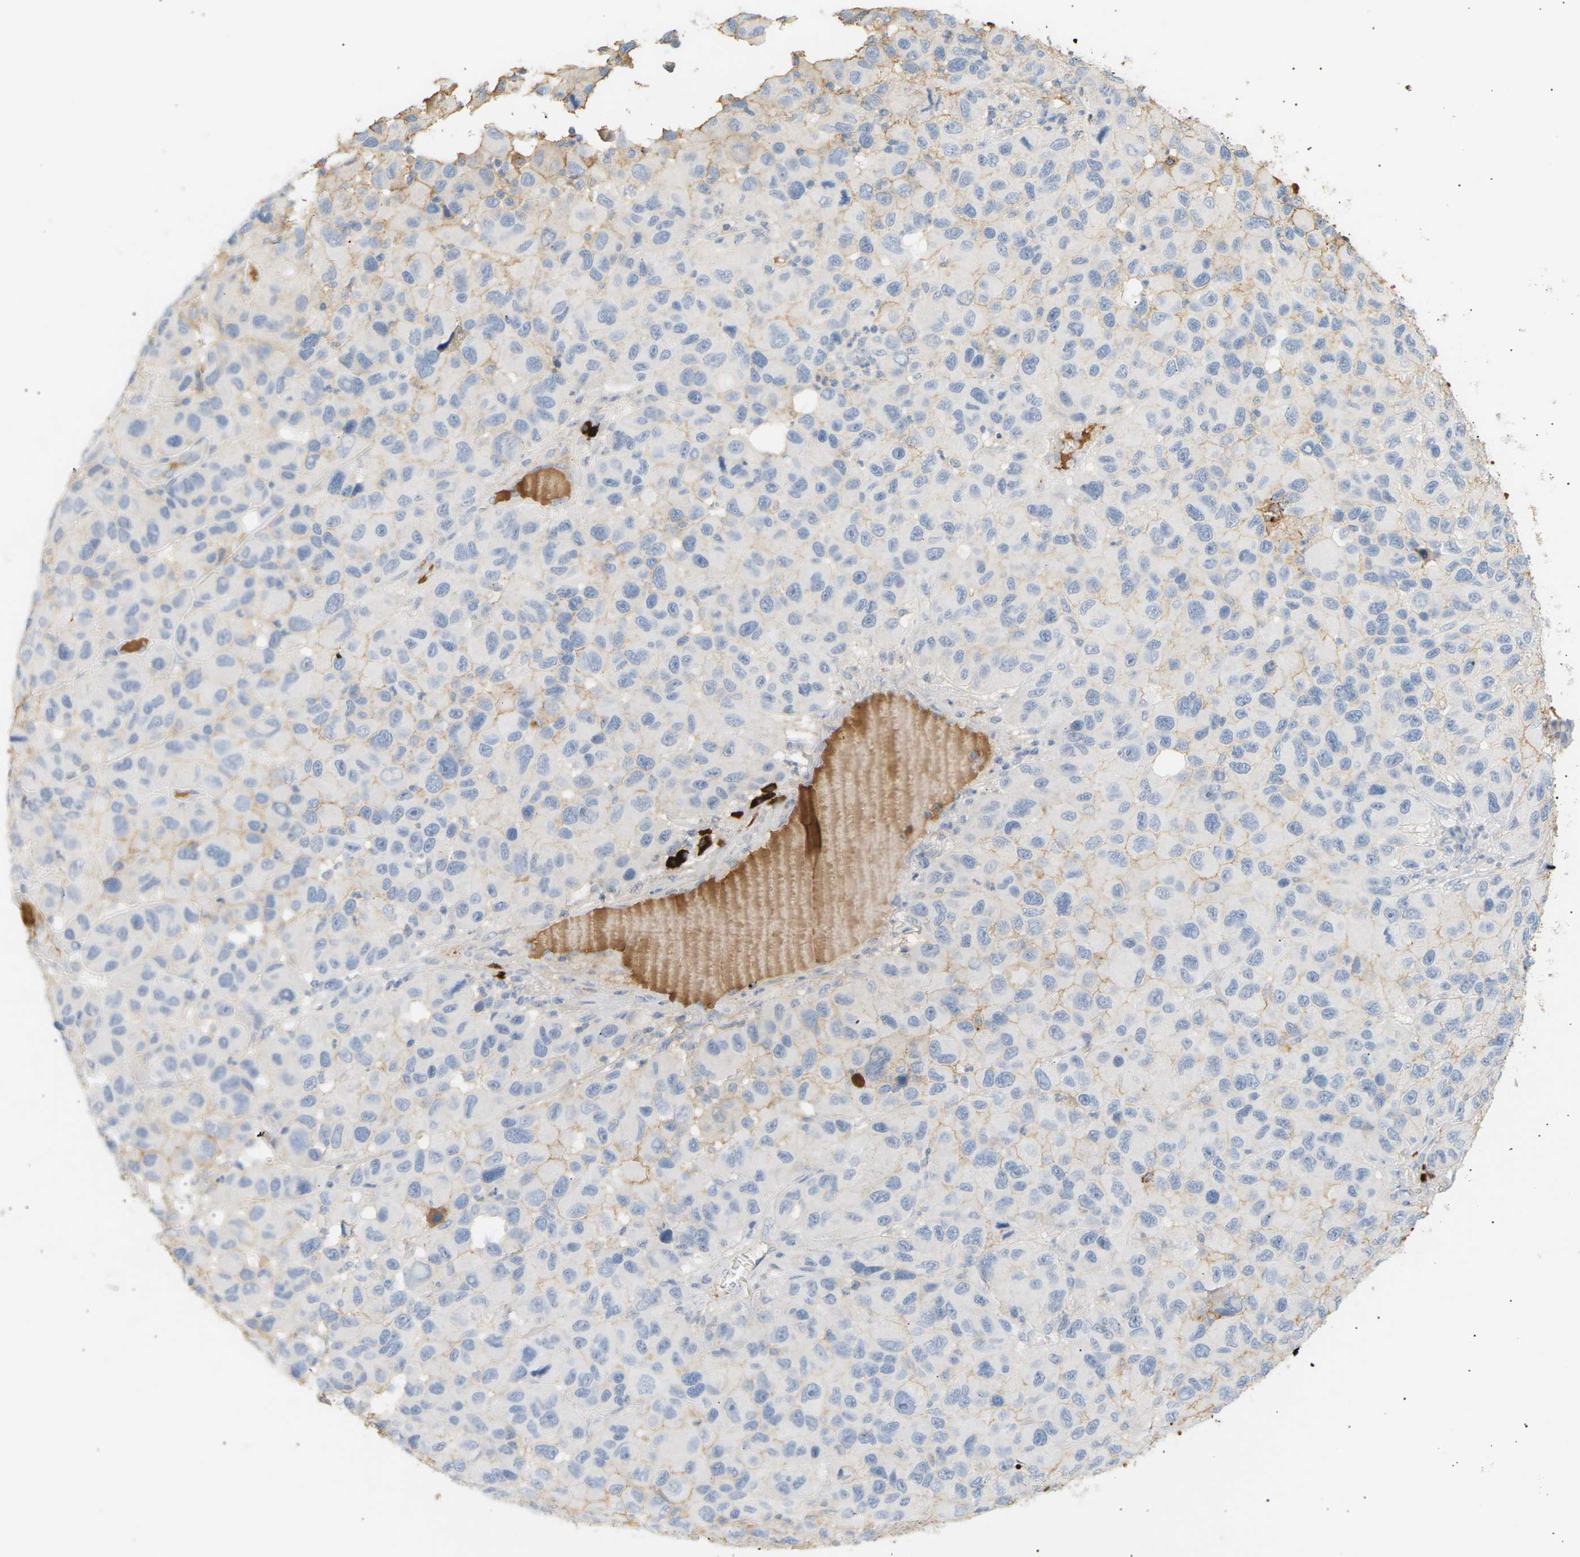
{"staining": {"intensity": "negative", "quantity": "none", "location": "none"}, "tissue": "melanoma", "cell_type": "Tumor cells", "image_type": "cancer", "snomed": [{"axis": "morphology", "description": "Malignant melanoma, NOS"}, {"axis": "topography", "description": "Skin"}], "caption": "Immunohistochemical staining of human malignant melanoma shows no significant staining in tumor cells.", "gene": "IGLC3", "patient": {"sex": "male", "age": 53}}